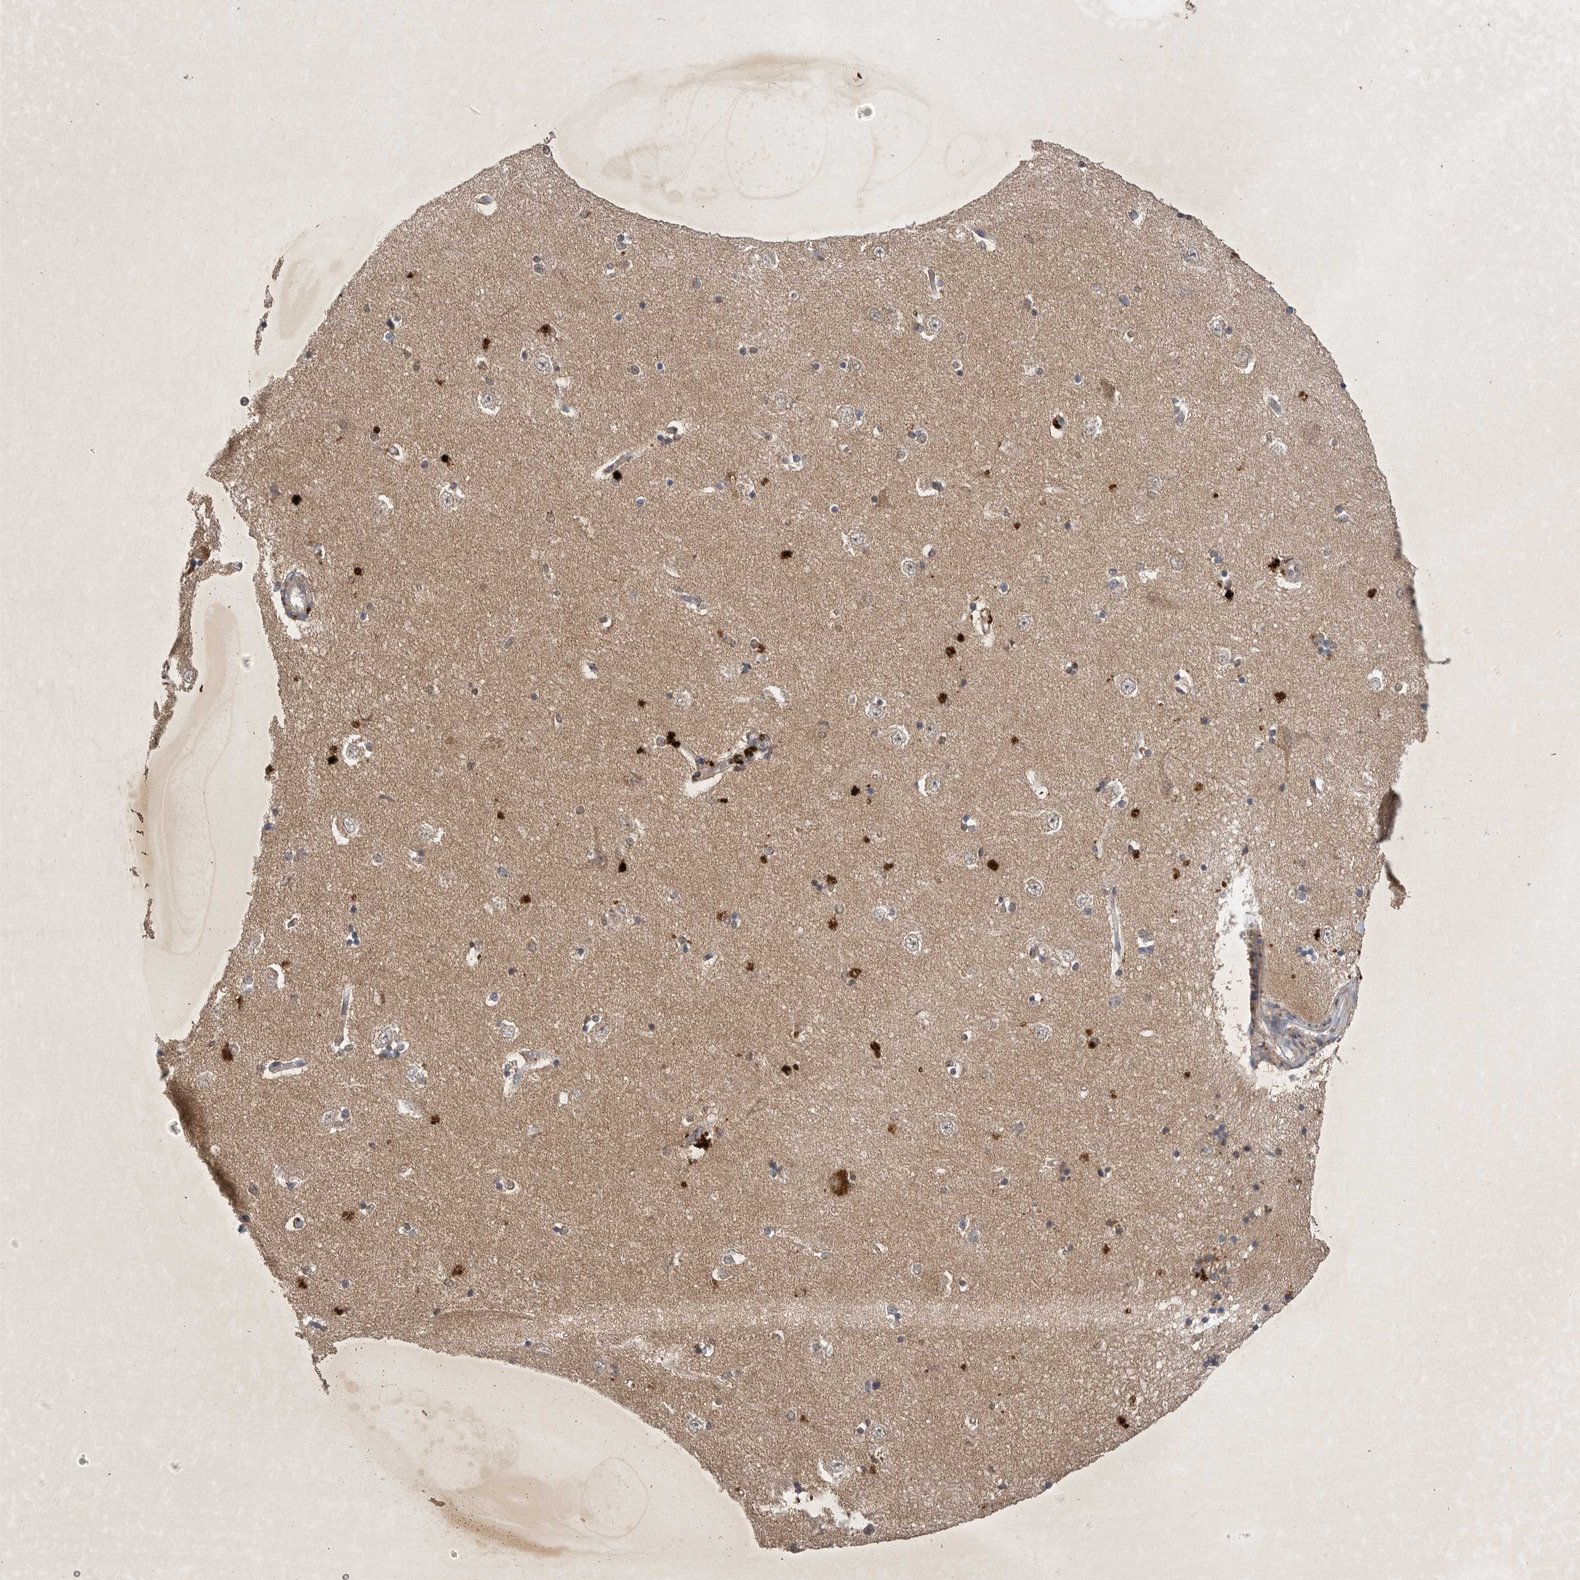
{"staining": {"intensity": "moderate", "quantity": "<25%", "location": "cytoplasmic/membranous"}, "tissue": "hippocampus", "cell_type": "Glial cells", "image_type": "normal", "snomed": [{"axis": "morphology", "description": "Normal tissue, NOS"}, {"axis": "topography", "description": "Hippocampus"}], "caption": "Human hippocampus stained with a brown dye reveals moderate cytoplasmic/membranous positive positivity in about <25% of glial cells.", "gene": "DDR1", "patient": {"sex": "male", "age": 45}}